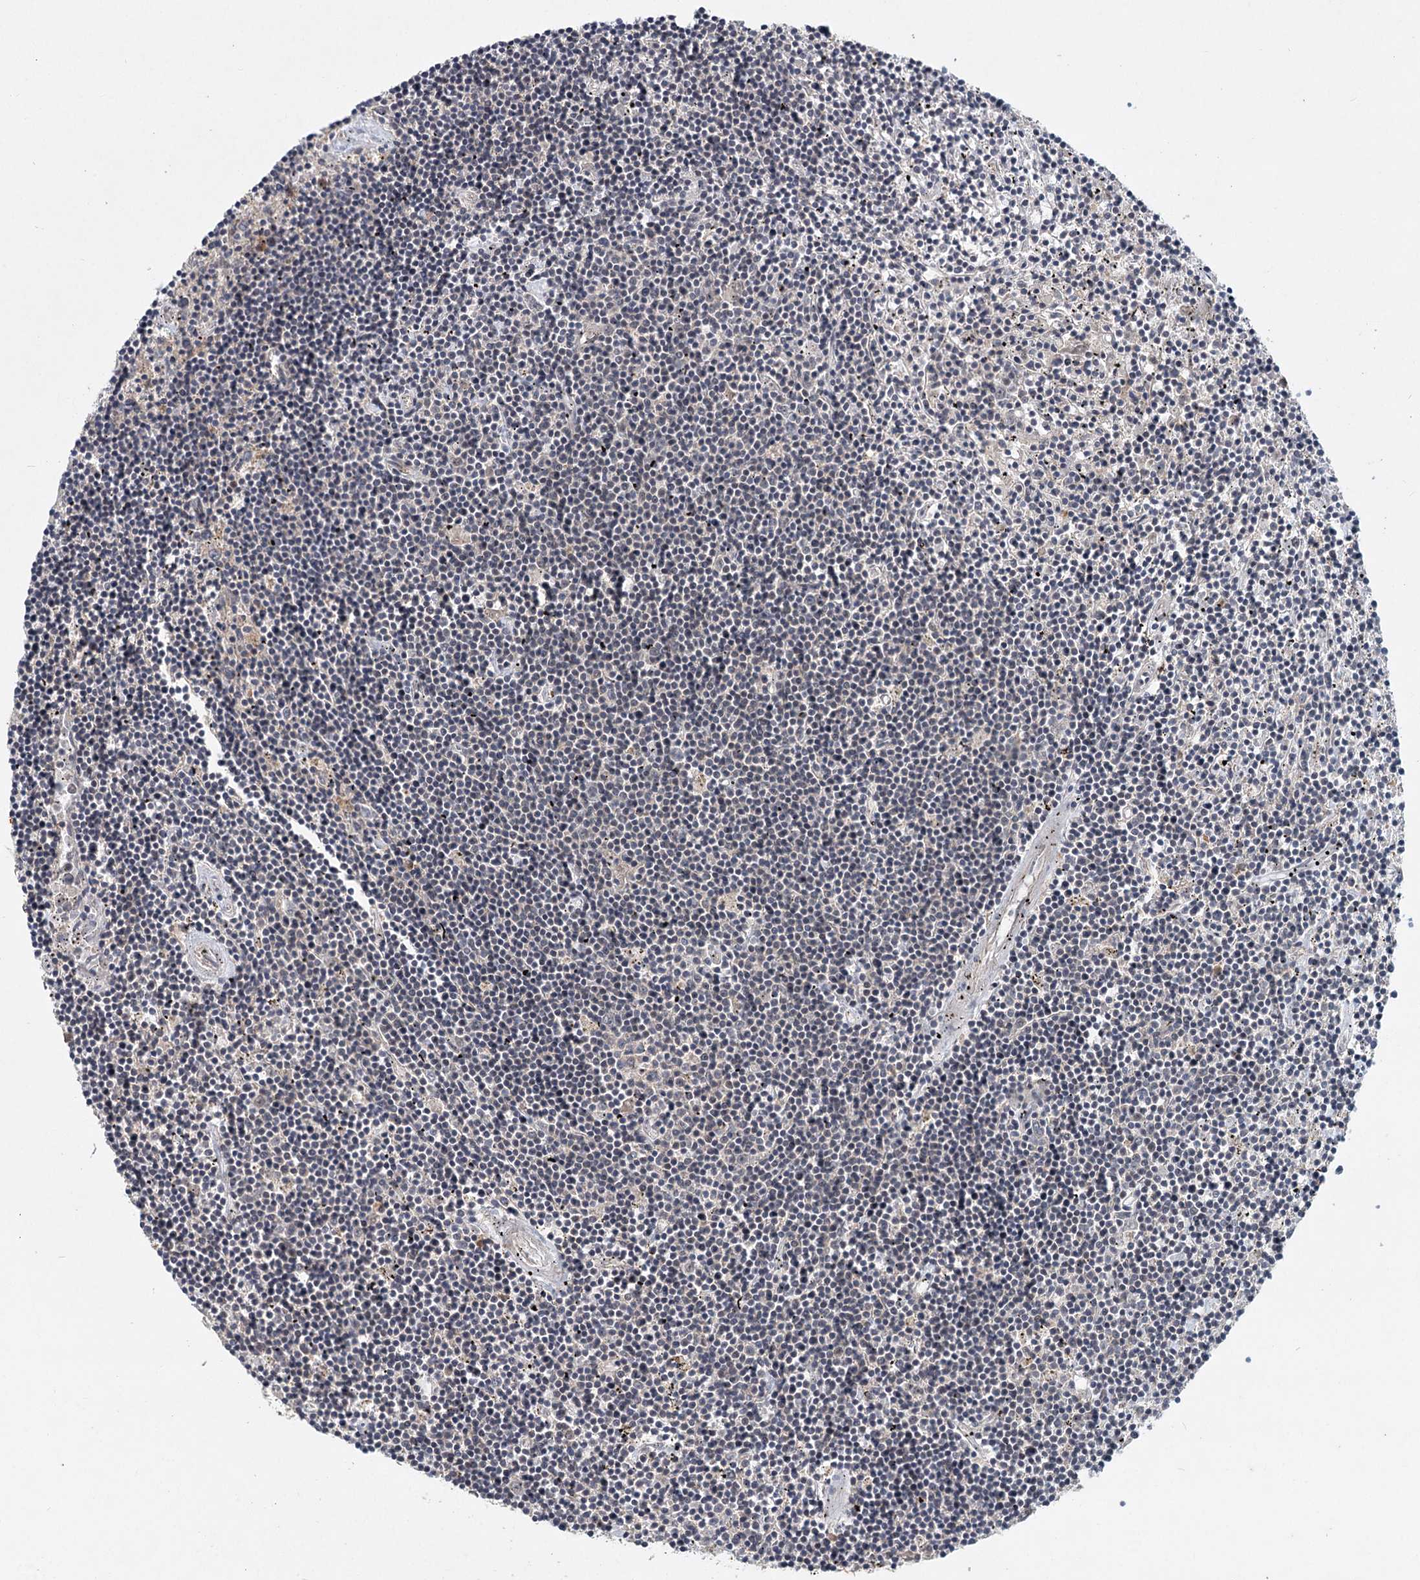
{"staining": {"intensity": "negative", "quantity": "none", "location": "none"}, "tissue": "lymphoma", "cell_type": "Tumor cells", "image_type": "cancer", "snomed": [{"axis": "morphology", "description": "Malignant lymphoma, non-Hodgkin's type, Low grade"}, {"axis": "topography", "description": "Spleen"}], "caption": "DAB (3,3'-diaminobenzidine) immunohistochemical staining of lymphoma reveals no significant positivity in tumor cells.", "gene": "AP3B1", "patient": {"sex": "male", "age": 76}}